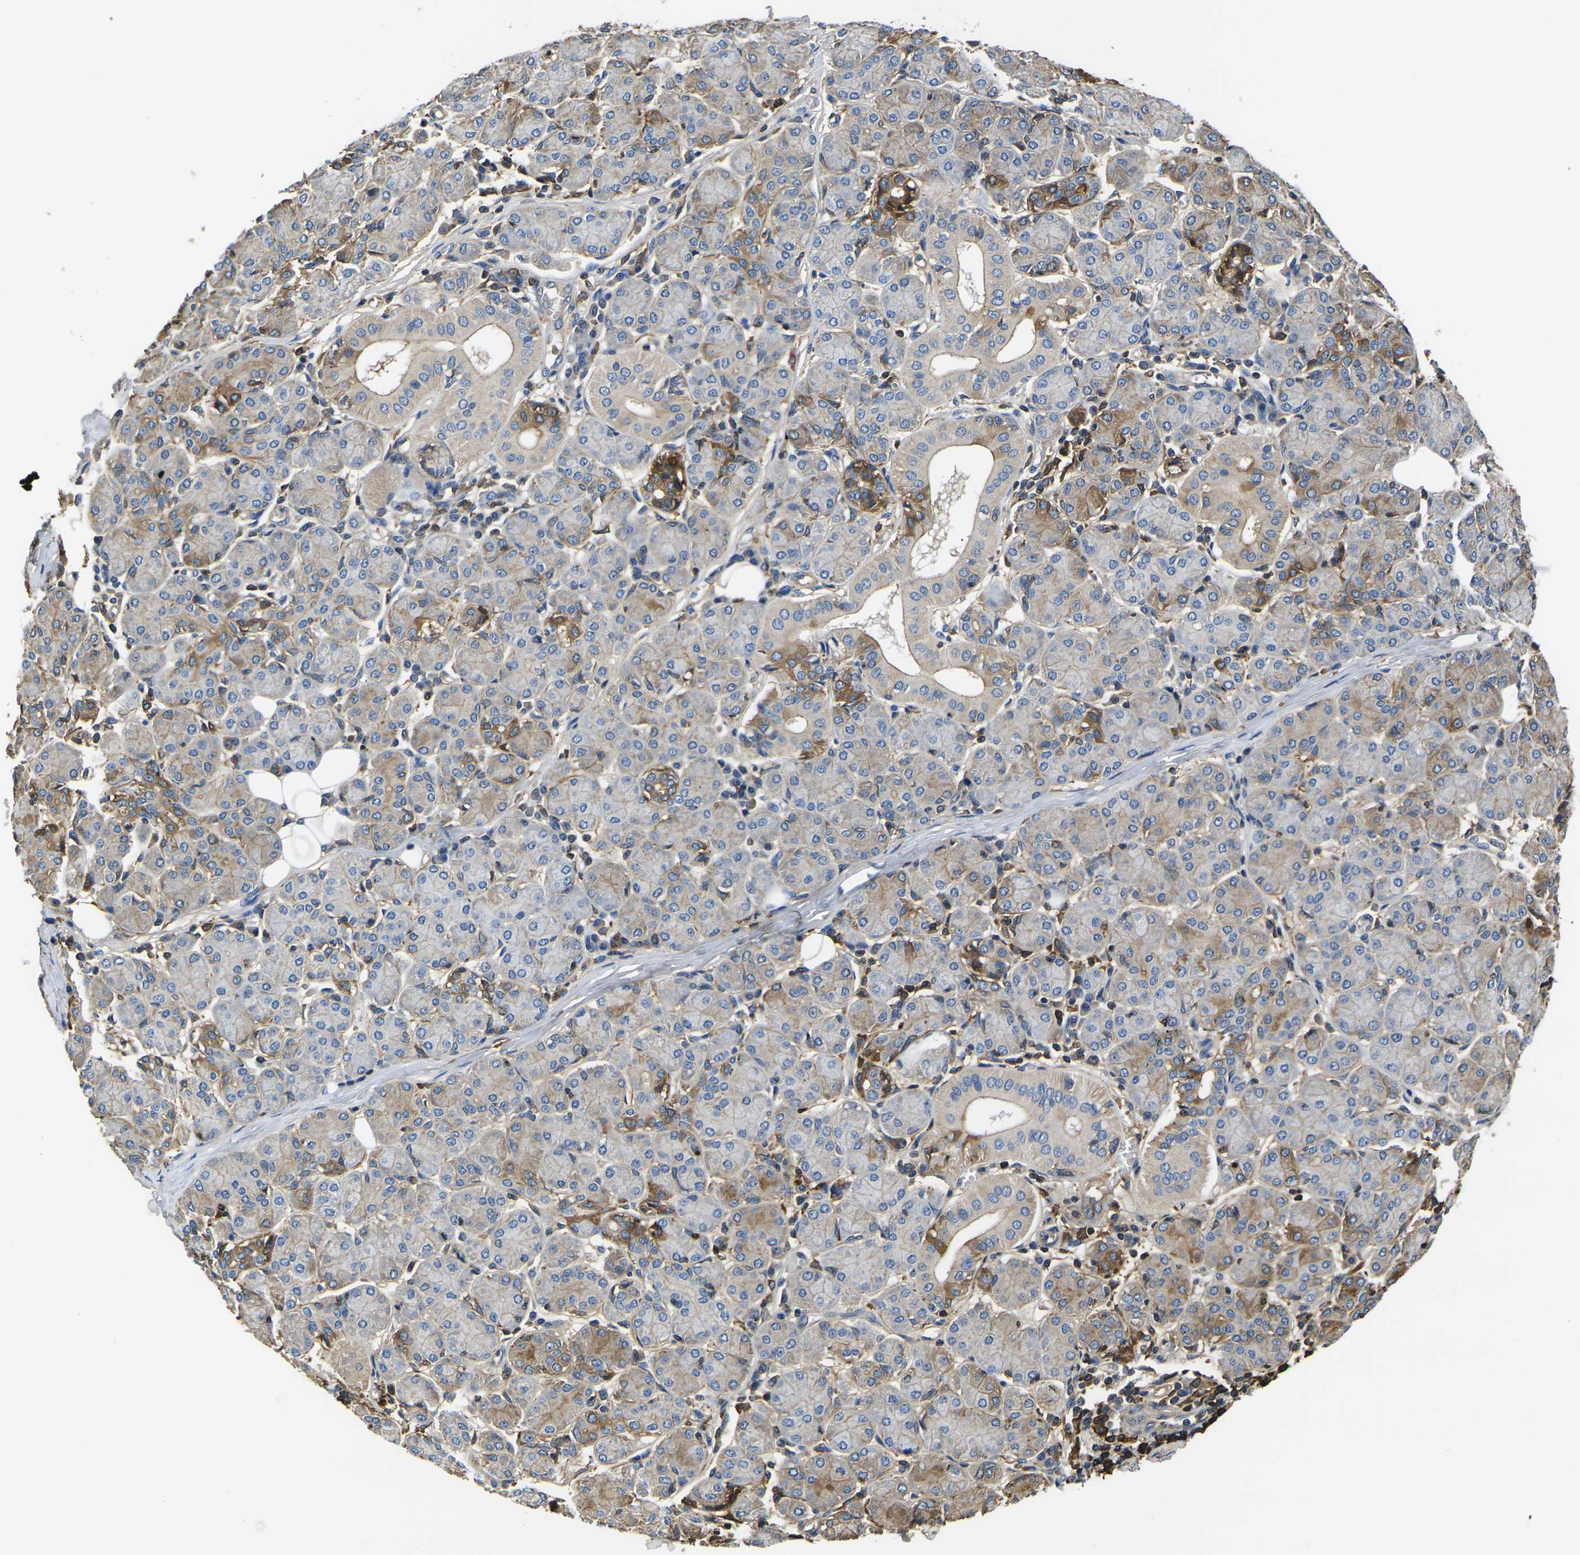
{"staining": {"intensity": "moderate", "quantity": "<25%", "location": "cytoplasmic/membranous"}, "tissue": "salivary gland", "cell_type": "Glandular cells", "image_type": "normal", "snomed": [{"axis": "morphology", "description": "Normal tissue, NOS"}, {"axis": "morphology", "description": "Inflammation, NOS"}, {"axis": "topography", "description": "Lymph node"}, {"axis": "topography", "description": "Salivary gland"}], "caption": "The micrograph displays a brown stain indicating the presence of a protein in the cytoplasmic/membranous of glandular cells in salivary gland. The staining is performed using DAB (3,3'-diaminobenzidine) brown chromogen to label protein expression. The nuclei are counter-stained blue using hematoxylin.", "gene": "HSPG2", "patient": {"sex": "male", "age": 3}}